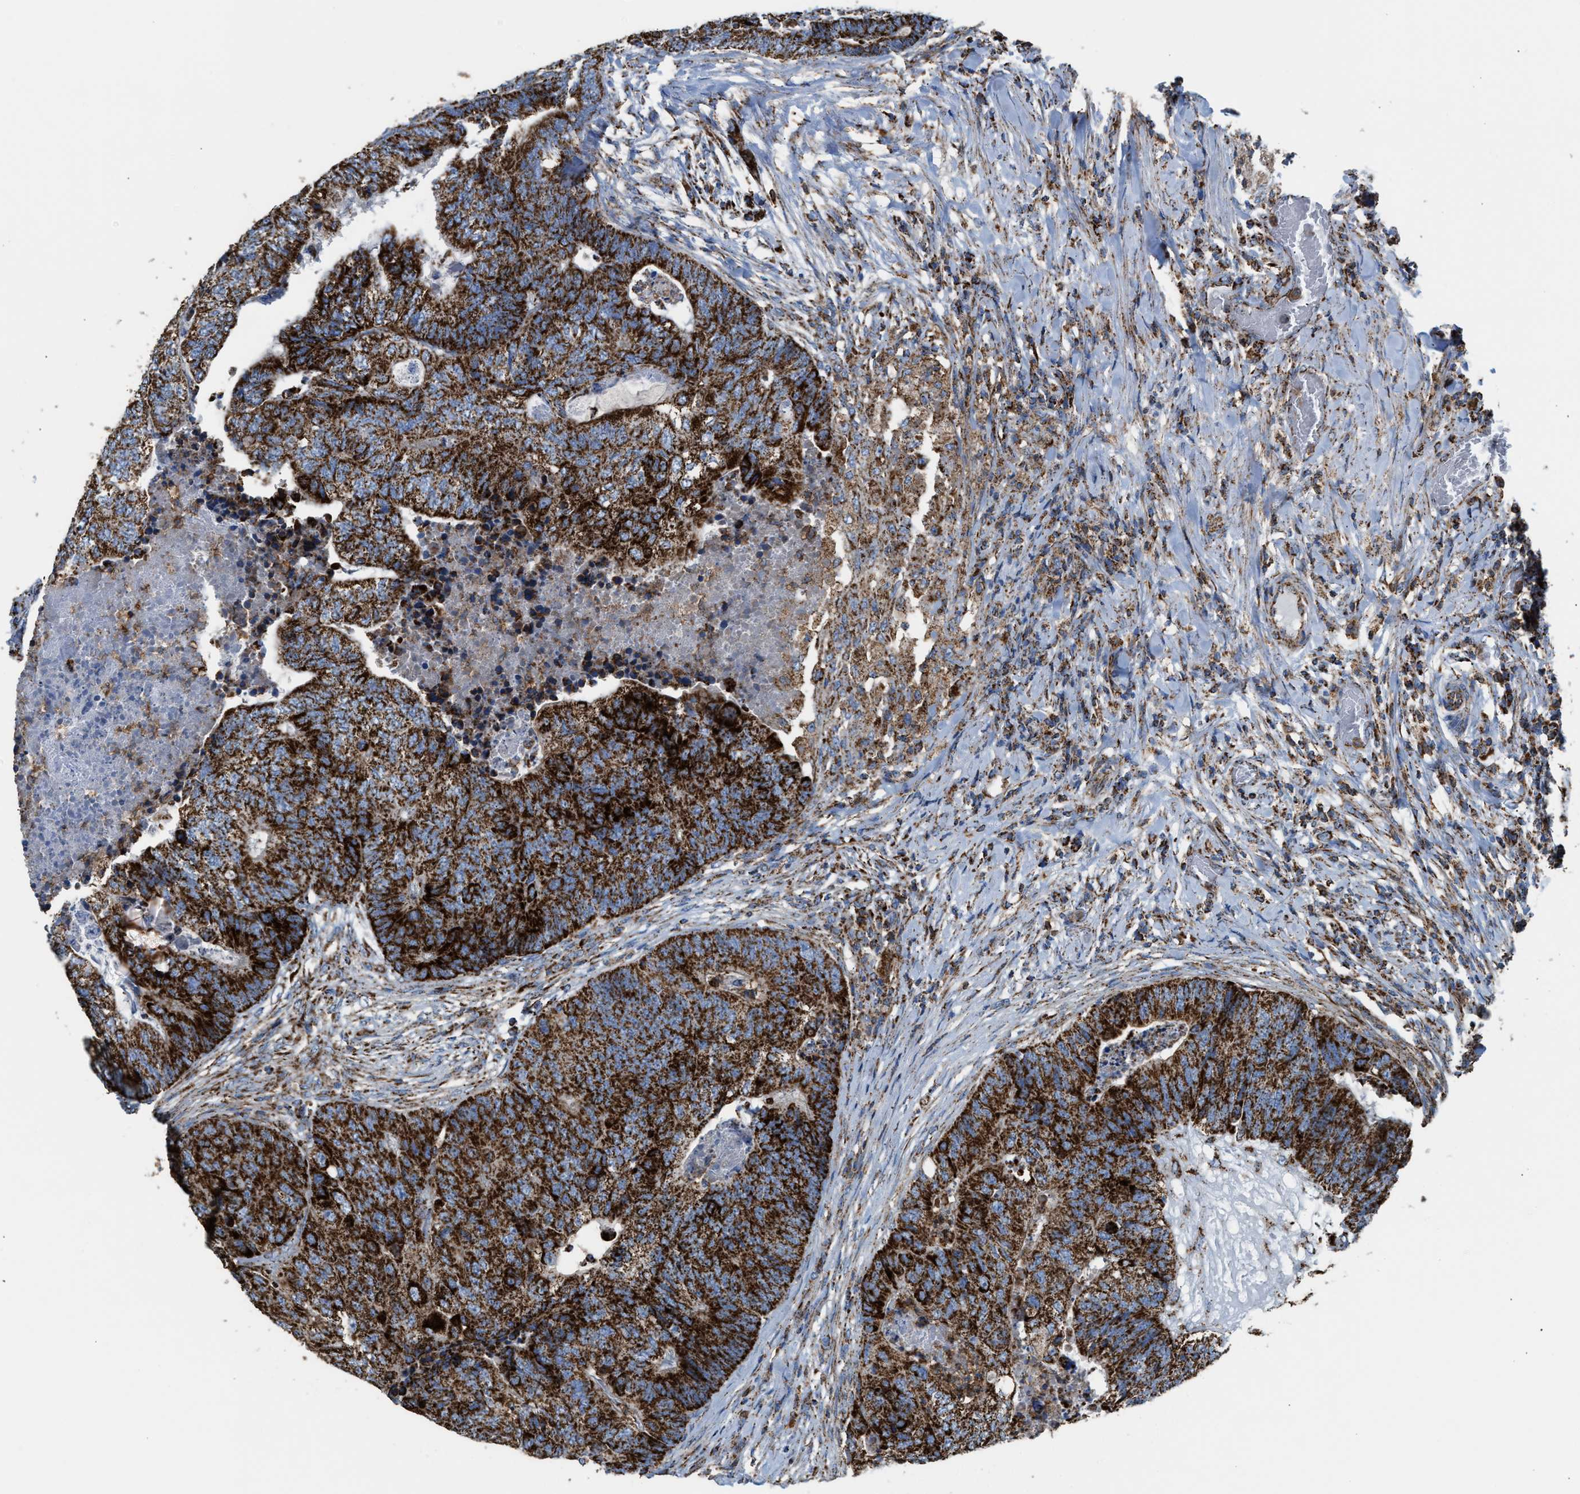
{"staining": {"intensity": "strong", "quantity": ">75%", "location": "cytoplasmic/membranous"}, "tissue": "colorectal cancer", "cell_type": "Tumor cells", "image_type": "cancer", "snomed": [{"axis": "morphology", "description": "Adenocarcinoma, NOS"}, {"axis": "topography", "description": "Colon"}], "caption": "The histopathology image reveals staining of colorectal cancer (adenocarcinoma), revealing strong cytoplasmic/membranous protein positivity (brown color) within tumor cells.", "gene": "ECHS1", "patient": {"sex": "female", "age": 67}}